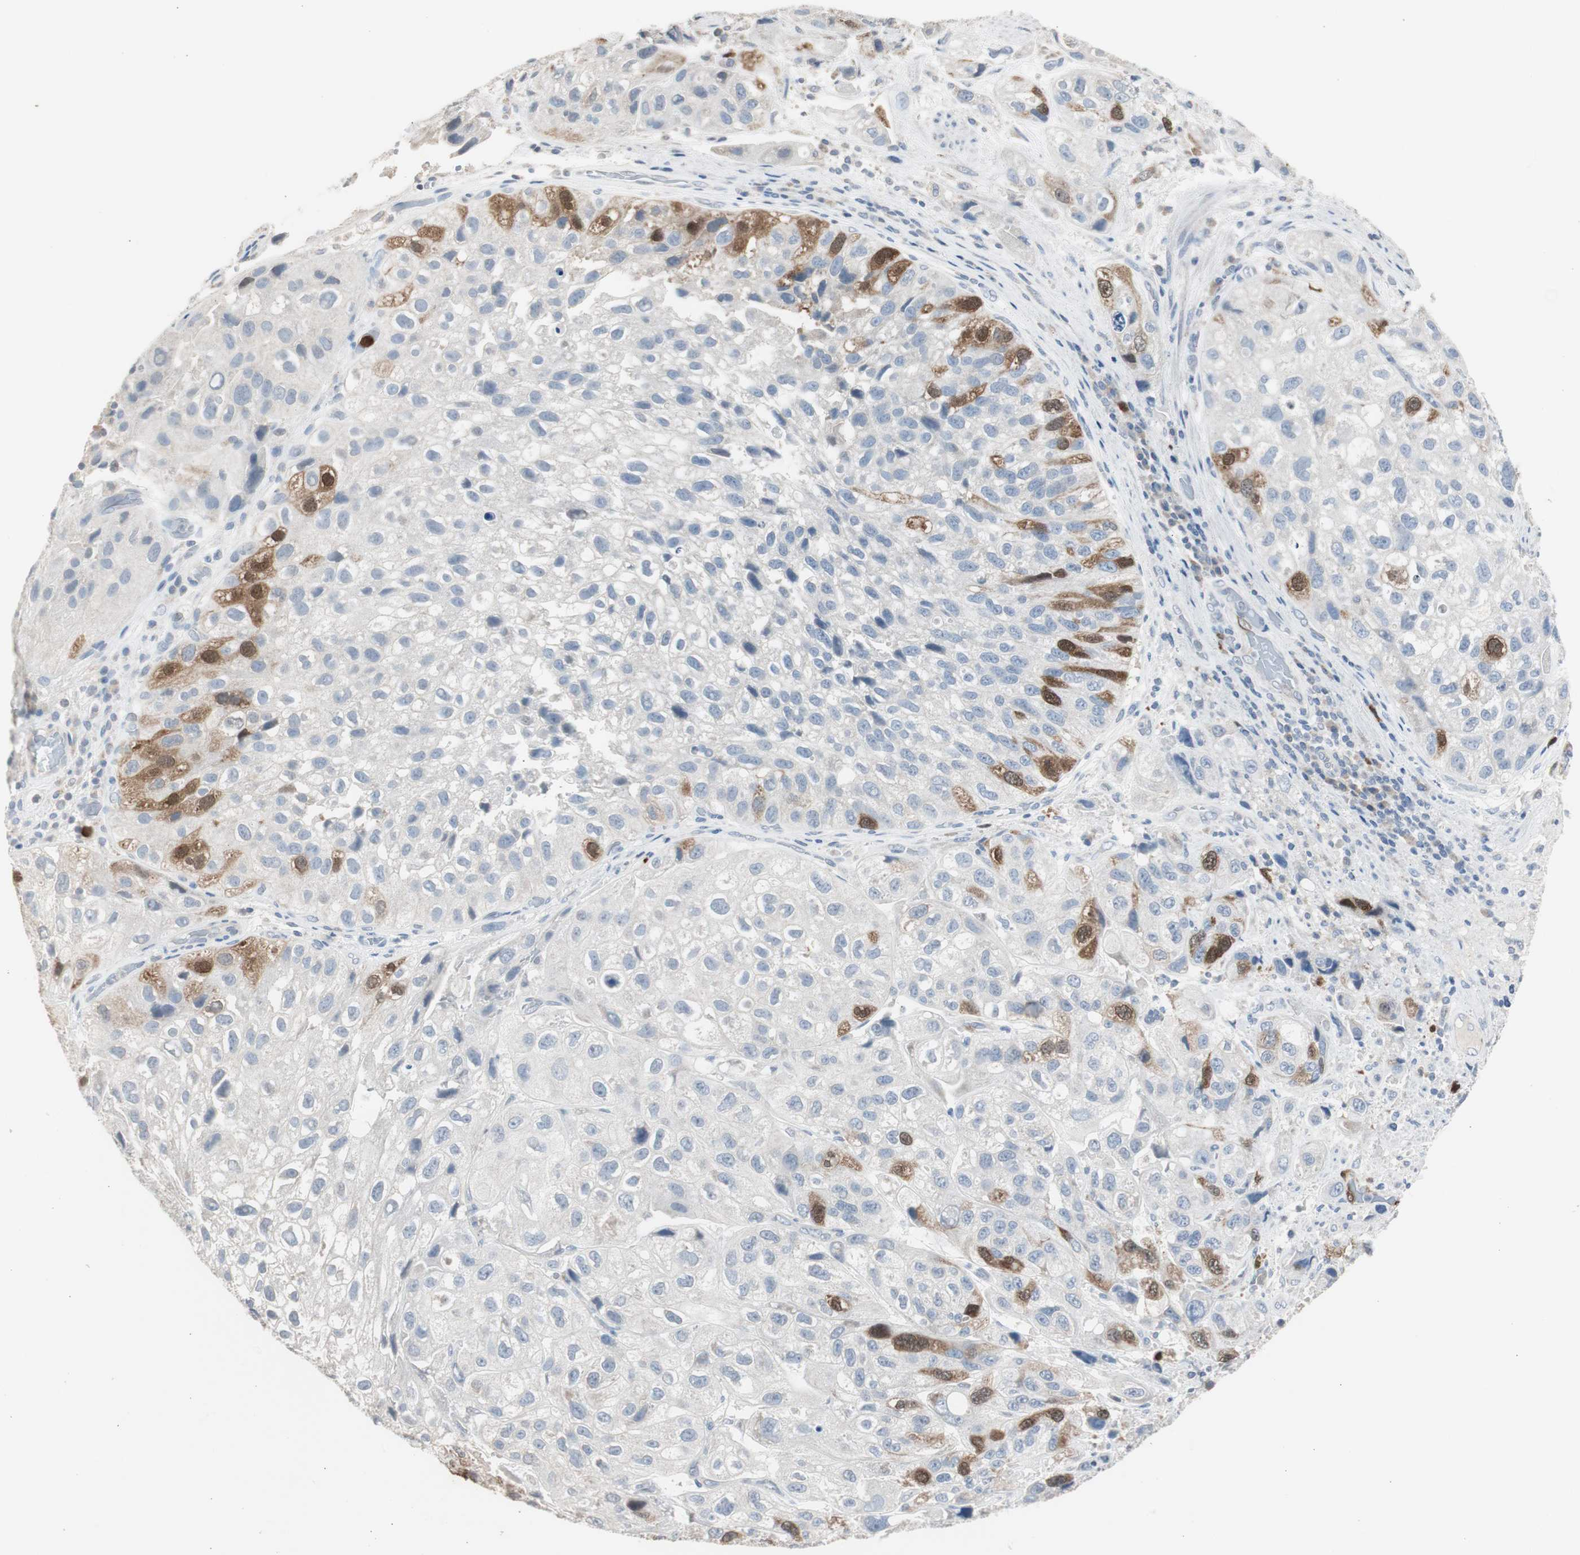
{"staining": {"intensity": "moderate", "quantity": "<25%", "location": "cytoplasmic/membranous"}, "tissue": "urothelial cancer", "cell_type": "Tumor cells", "image_type": "cancer", "snomed": [{"axis": "morphology", "description": "Urothelial carcinoma, High grade"}, {"axis": "topography", "description": "Urinary bladder"}], "caption": "Tumor cells exhibit moderate cytoplasmic/membranous expression in approximately <25% of cells in high-grade urothelial carcinoma. (DAB (3,3'-diaminobenzidine) IHC, brown staining for protein, blue staining for nuclei).", "gene": "TK1", "patient": {"sex": "female", "age": 64}}